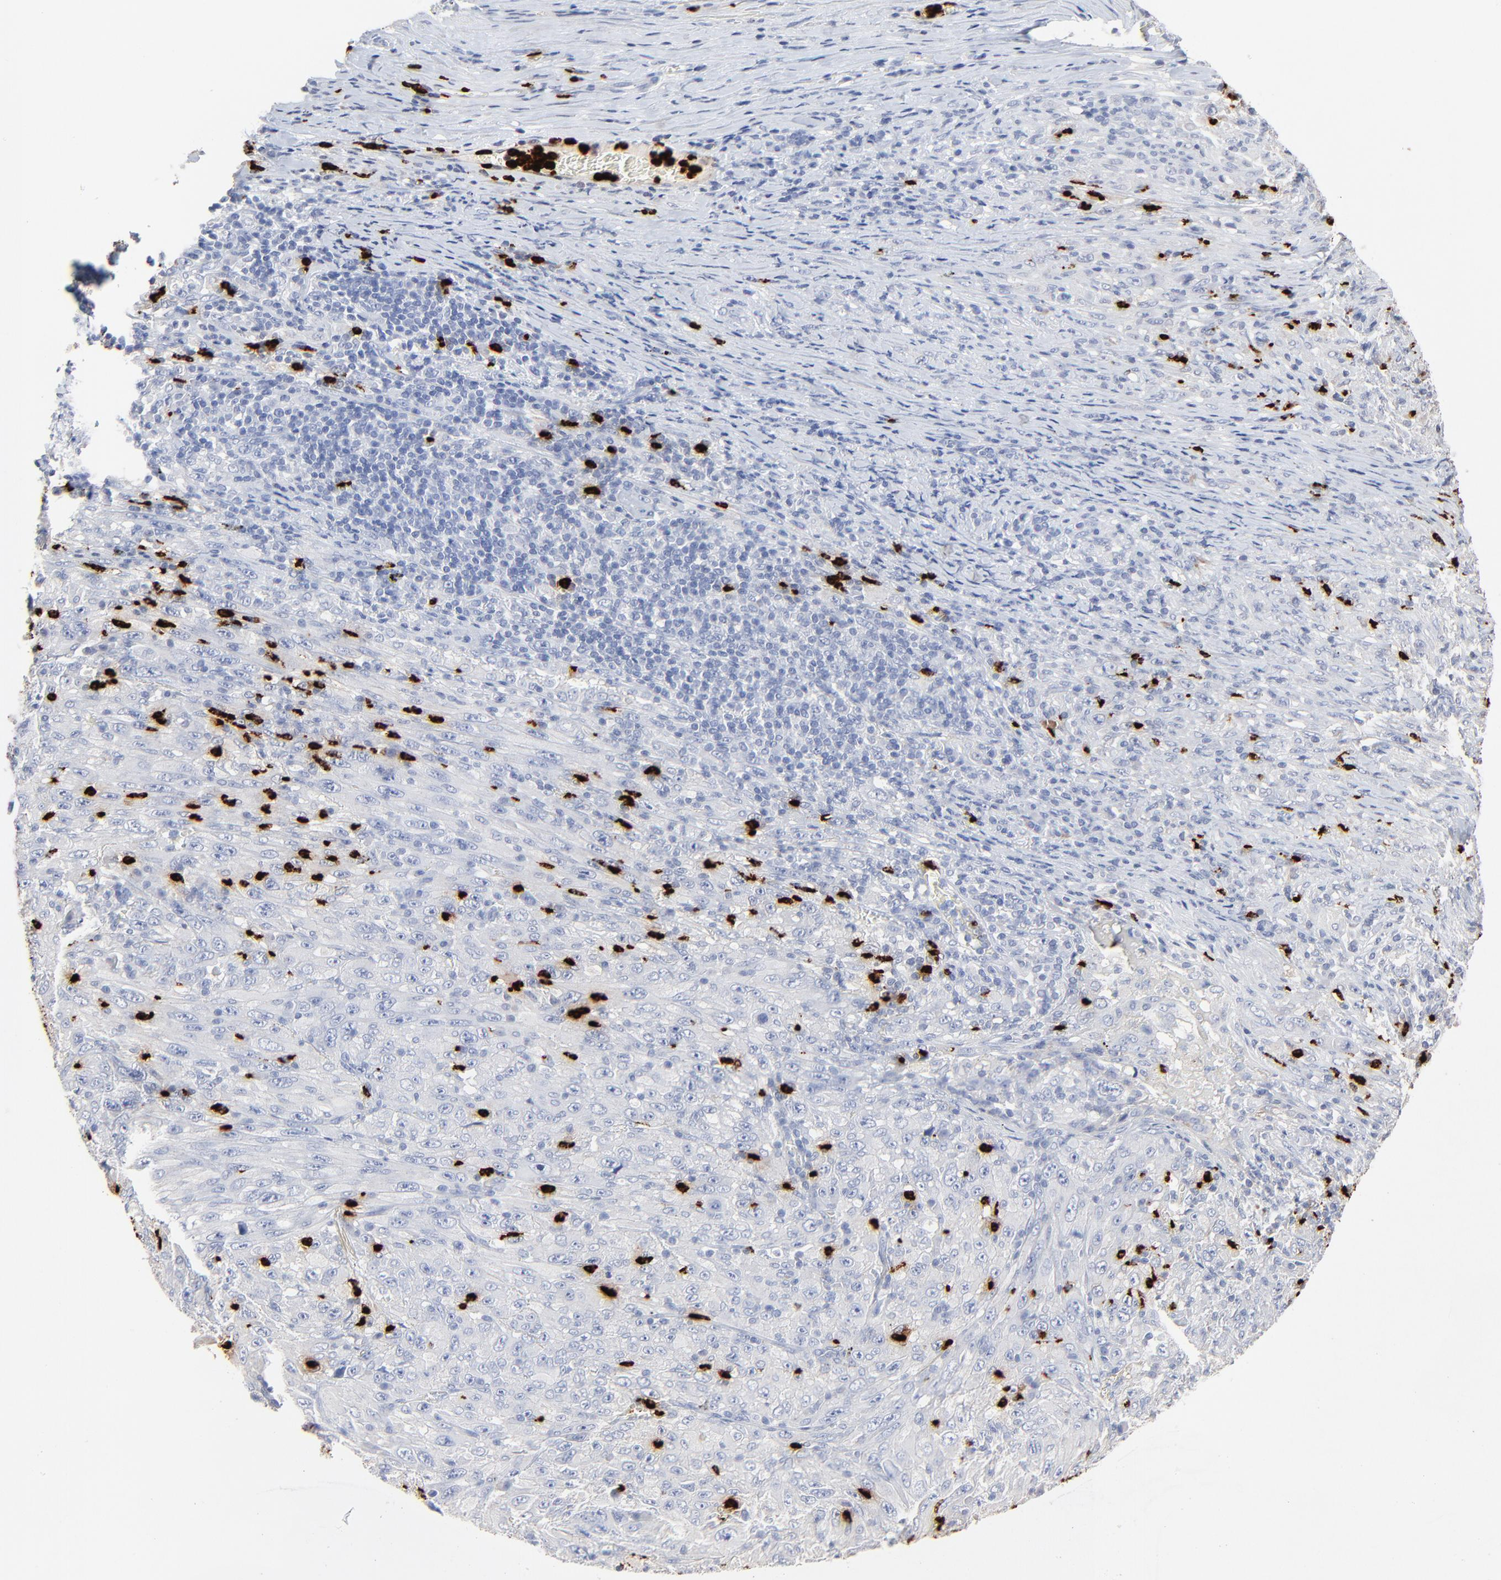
{"staining": {"intensity": "weak", "quantity": "25%-75%", "location": "cytoplasmic/membranous"}, "tissue": "melanoma", "cell_type": "Tumor cells", "image_type": "cancer", "snomed": [{"axis": "morphology", "description": "Malignant melanoma, Metastatic site"}, {"axis": "topography", "description": "Skin"}], "caption": "Malignant melanoma (metastatic site) was stained to show a protein in brown. There is low levels of weak cytoplasmic/membranous expression in about 25%-75% of tumor cells.", "gene": "LCN2", "patient": {"sex": "female", "age": 56}}